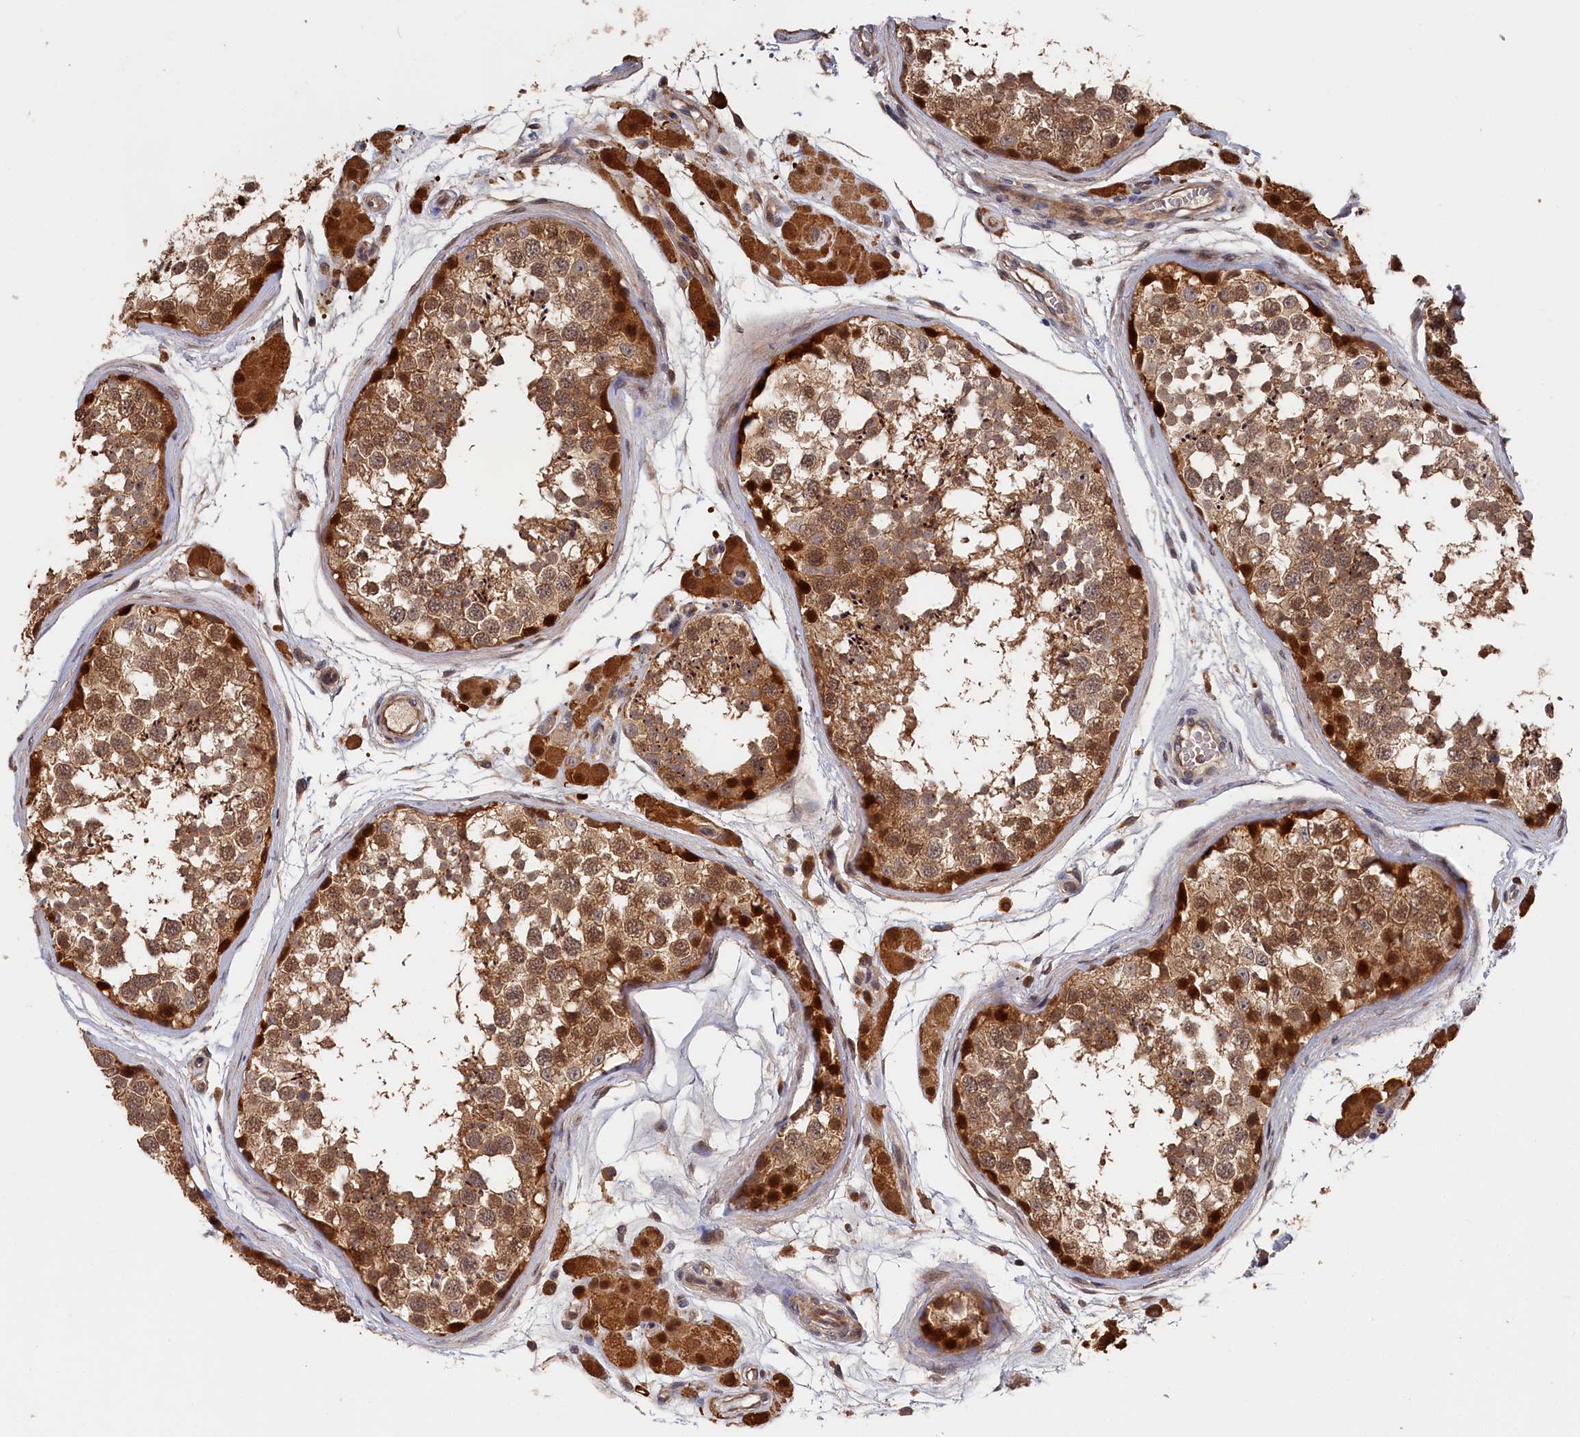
{"staining": {"intensity": "strong", "quantity": "25%-75%", "location": "cytoplasmic/membranous,nuclear"}, "tissue": "testis", "cell_type": "Cells in seminiferous ducts", "image_type": "normal", "snomed": [{"axis": "morphology", "description": "Normal tissue, NOS"}, {"axis": "topography", "description": "Testis"}], "caption": "Normal testis demonstrates strong cytoplasmic/membranous,nuclear expression in approximately 25%-75% of cells in seminiferous ducts, visualized by immunohistochemistry.", "gene": "RMI2", "patient": {"sex": "male", "age": 56}}